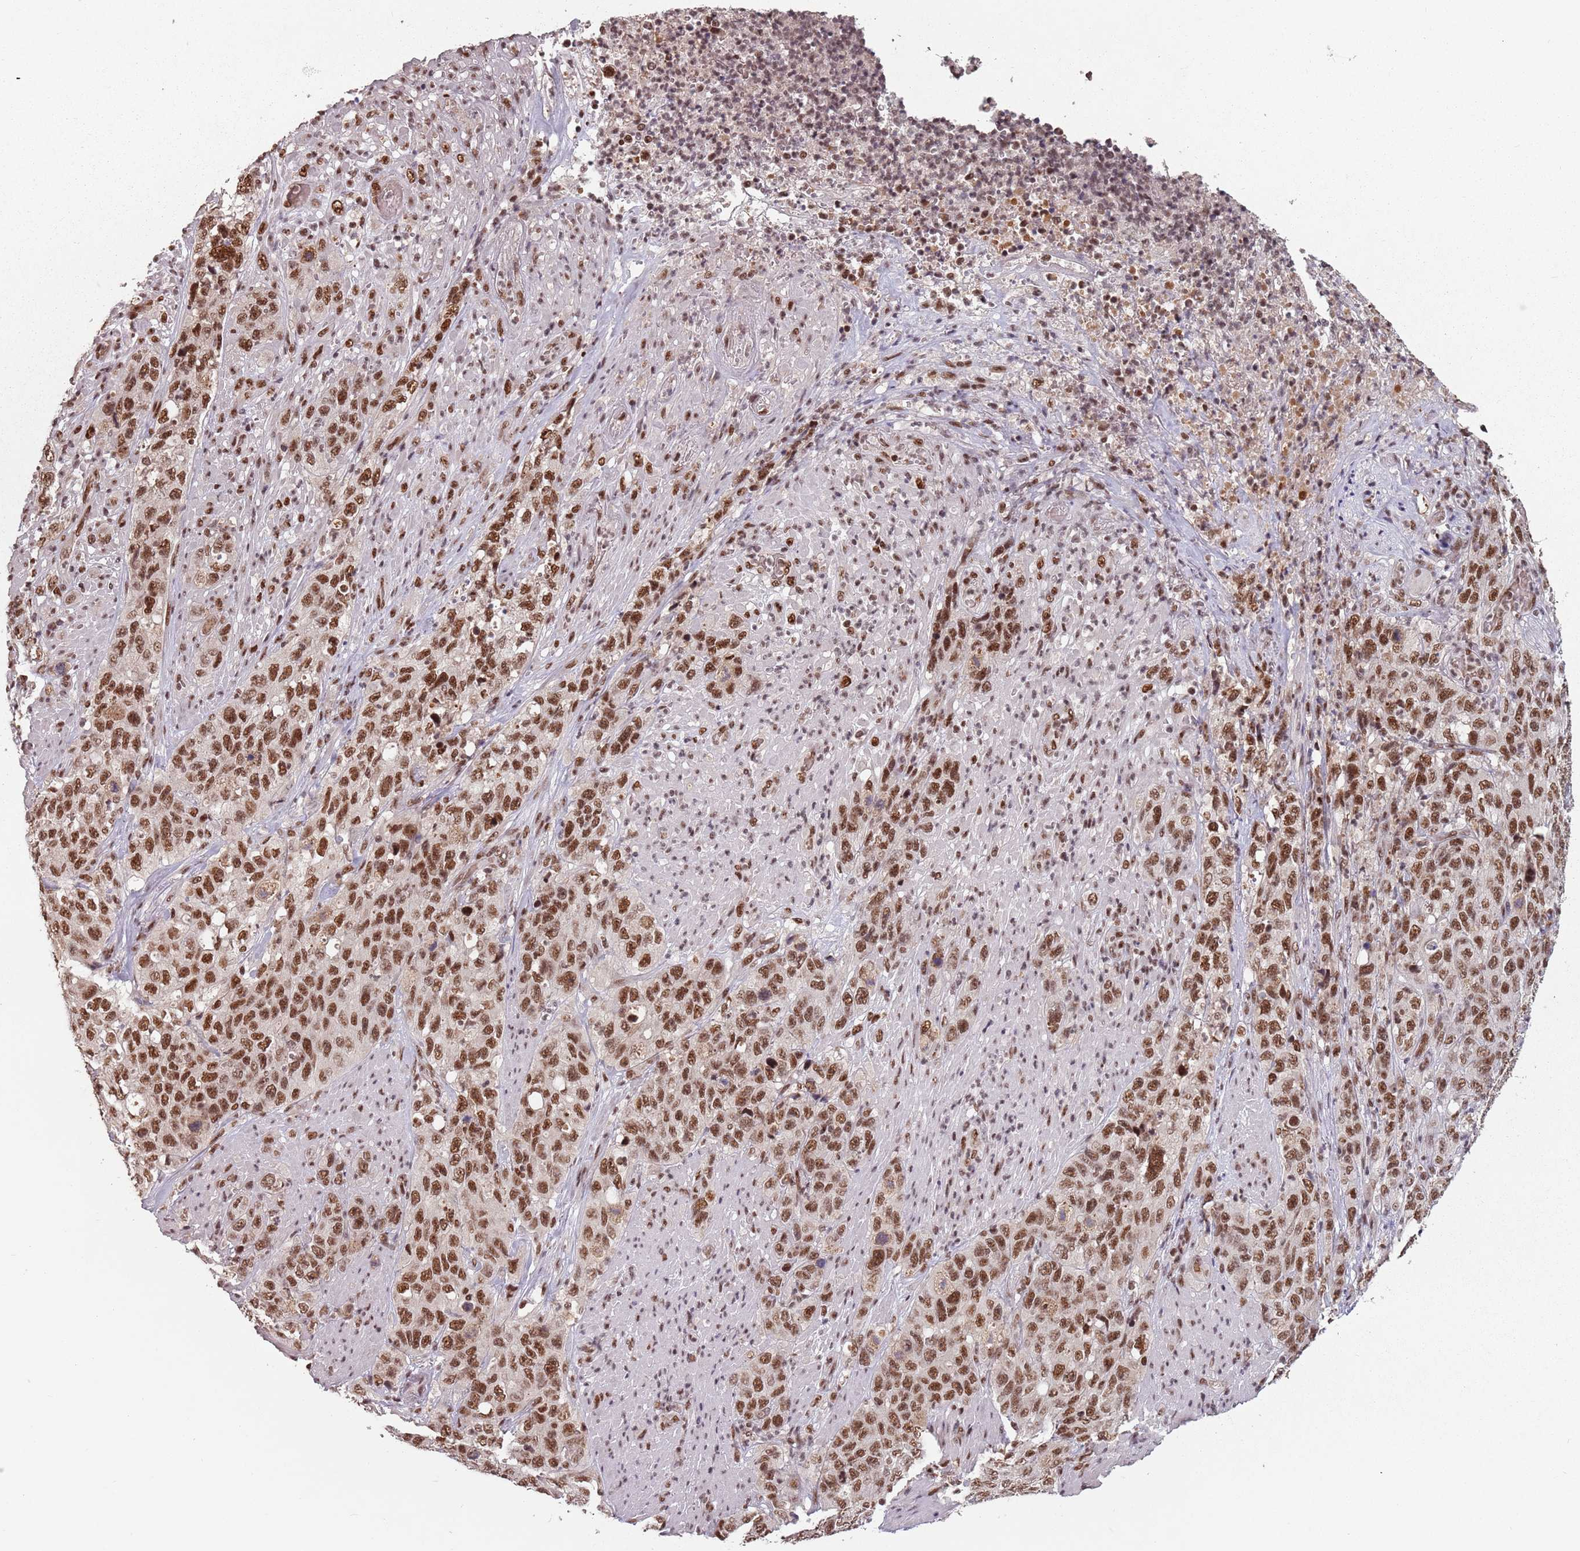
{"staining": {"intensity": "moderate", "quantity": ">75%", "location": "nuclear"}, "tissue": "stomach cancer", "cell_type": "Tumor cells", "image_type": "cancer", "snomed": [{"axis": "morphology", "description": "Adenocarcinoma, NOS"}, {"axis": "topography", "description": "Stomach"}], "caption": "Adenocarcinoma (stomach) tissue exhibits moderate nuclear positivity in about >75% of tumor cells, visualized by immunohistochemistry.", "gene": "NCBP1", "patient": {"sex": "male", "age": 48}}